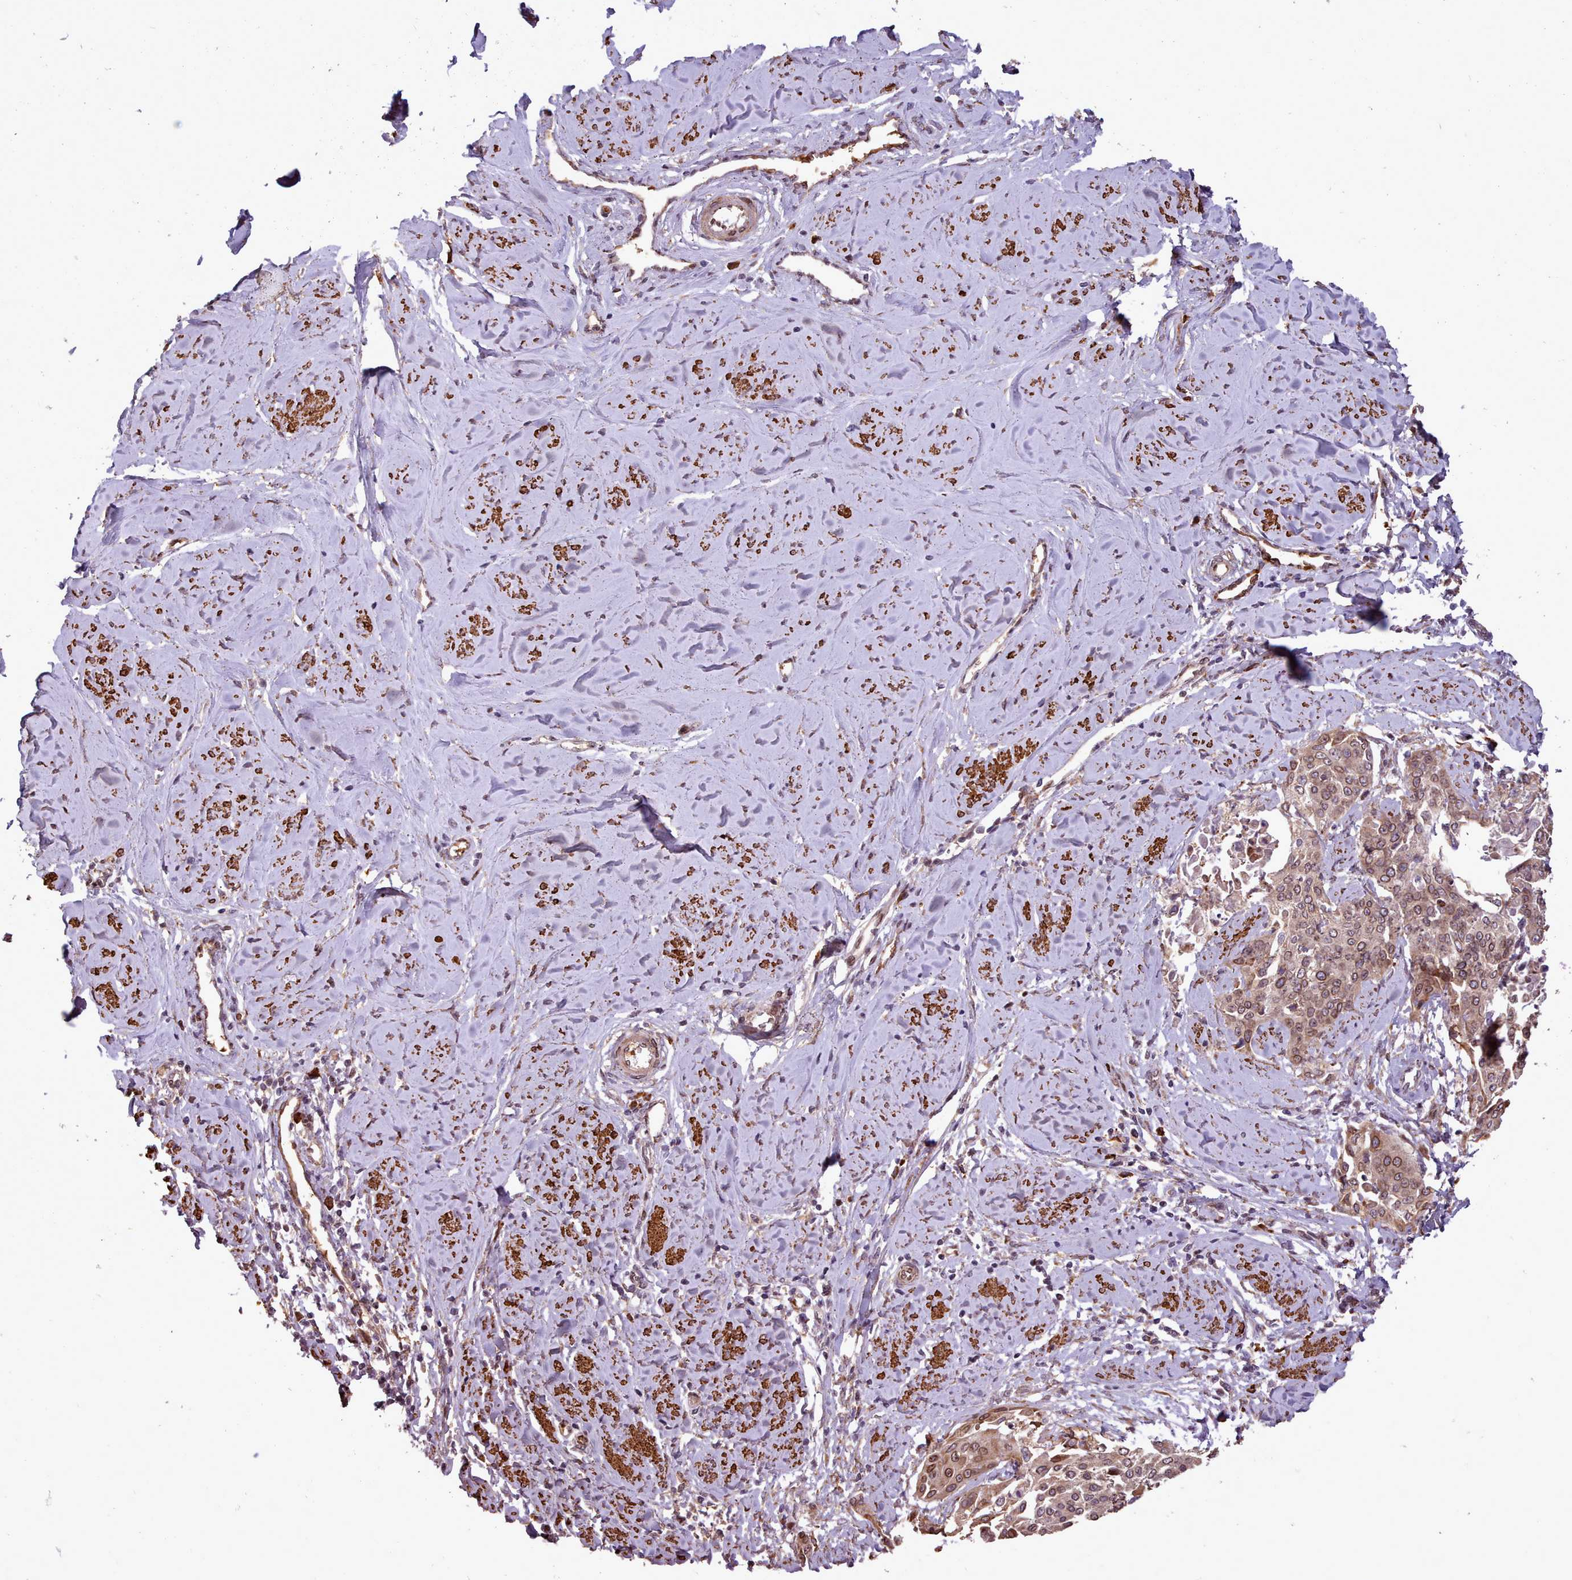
{"staining": {"intensity": "moderate", "quantity": ">75%", "location": "cytoplasmic/membranous,nuclear"}, "tissue": "cervical cancer", "cell_type": "Tumor cells", "image_type": "cancer", "snomed": [{"axis": "morphology", "description": "Squamous cell carcinoma, NOS"}, {"axis": "topography", "description": "Cervix"}], "caption": "Cervical squamous cell carcinoma stained for a protein (brown) exhibits moderate cytoplasmic/membranous and nuclear positive positivity in approximately >75% of tumor cells.", "gene": "CABP1", "patient": {"sex": "female", "age": 44}}